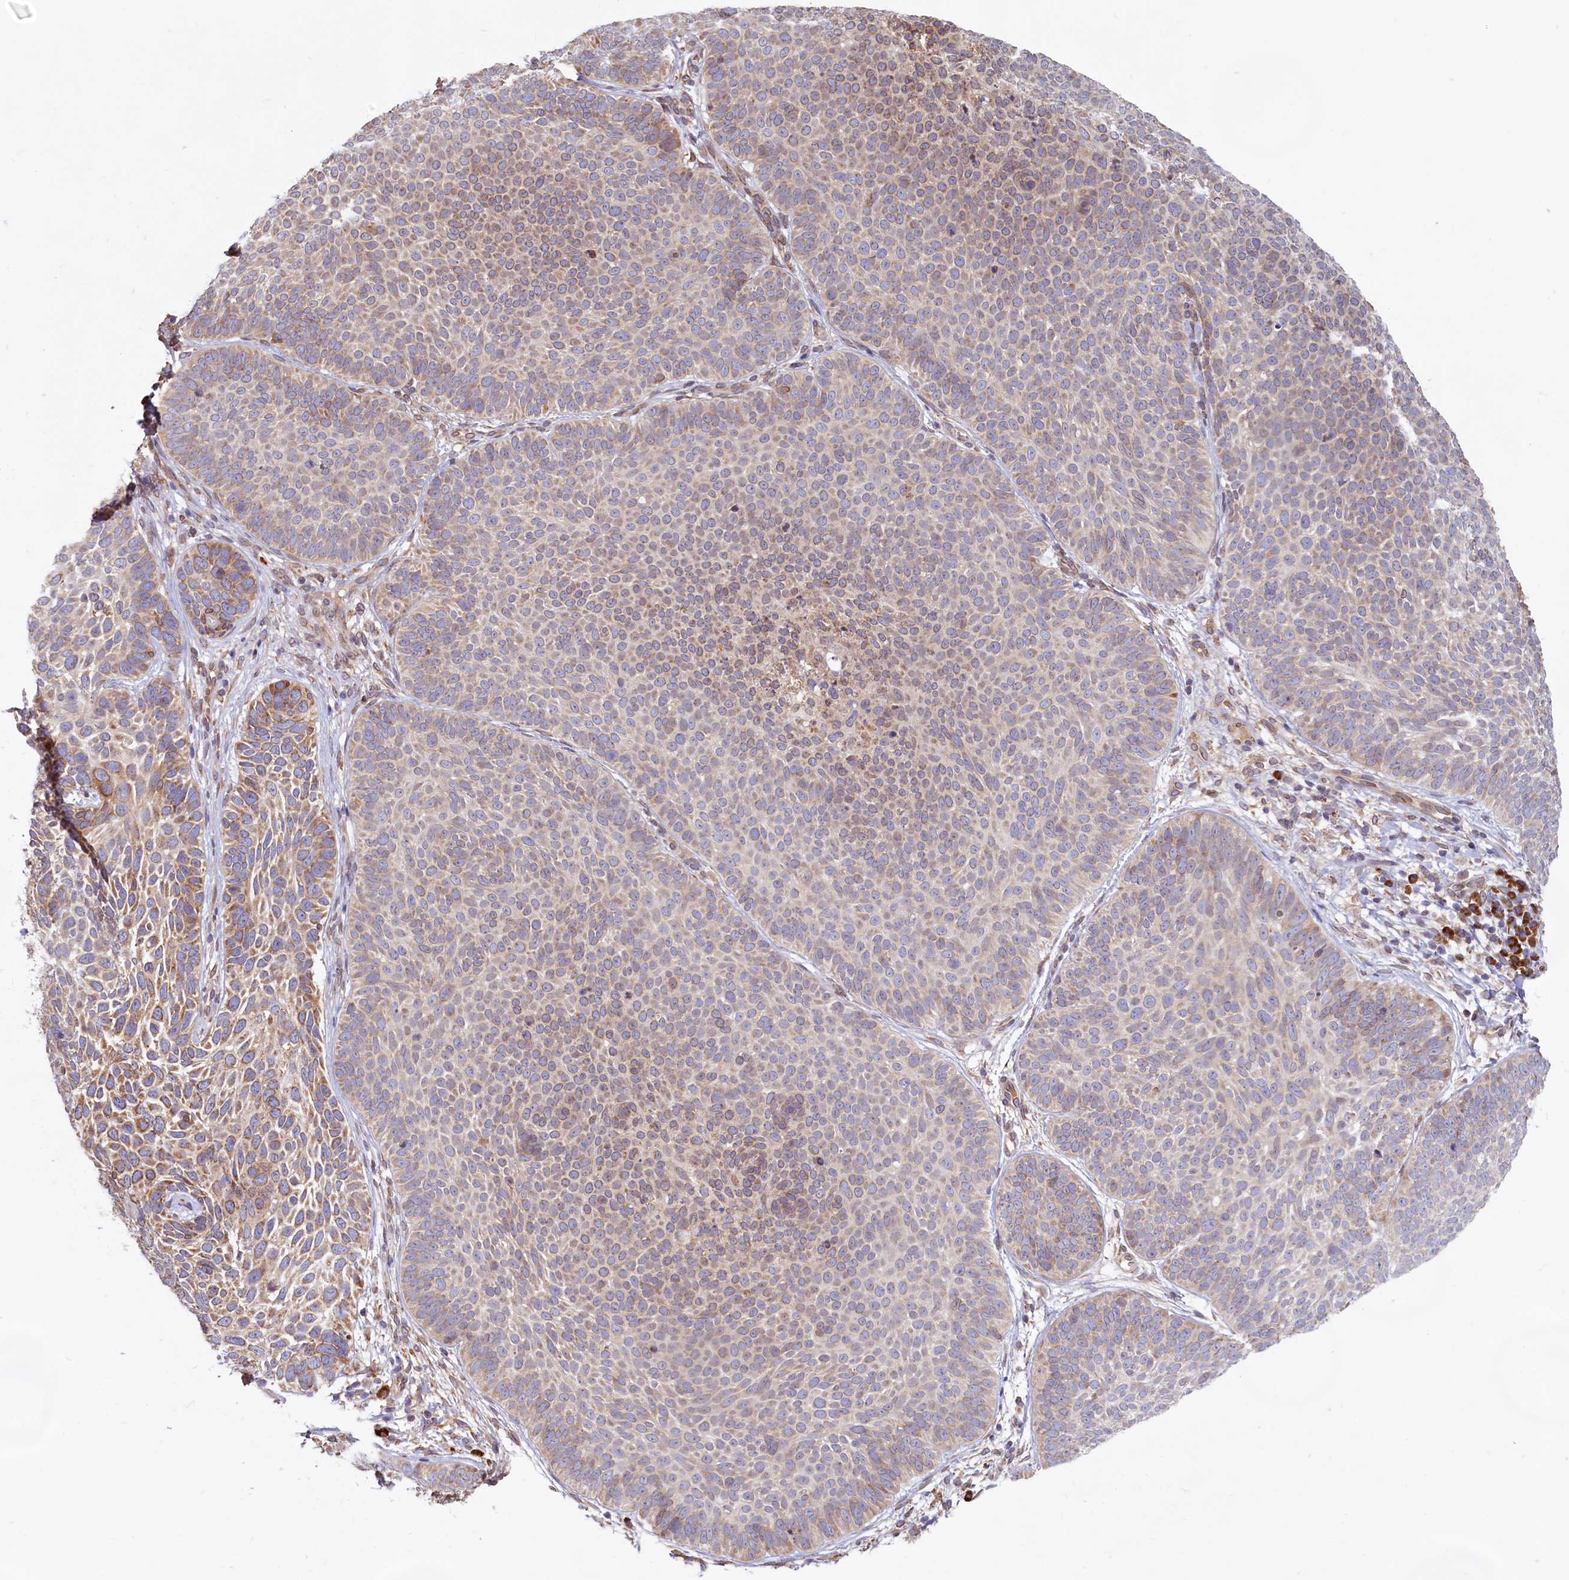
{"staining": {"intensity": "moderate", "quantity": "25%-75%", "location": "cytoplasmic/membranous"}, "tissue": "skin cancer", "cell_type": "Tumor cells", "image_type": "cancer", "snomed": [{"axis": "morphology", "description": "Basal cell carcinoma"}, {"axis": "topography", "description": "Skin"}], "caption": "Protein staining shows moderate cytoplasmic/membranous positivity in about 25%-75% of tumor cells in basal cell carcinoma (skin). (DAB = brown stain, brightfield microscopy at high magnification).", "gene": "TBC1D19", "patient": {"sex": "male", "age": 85}}